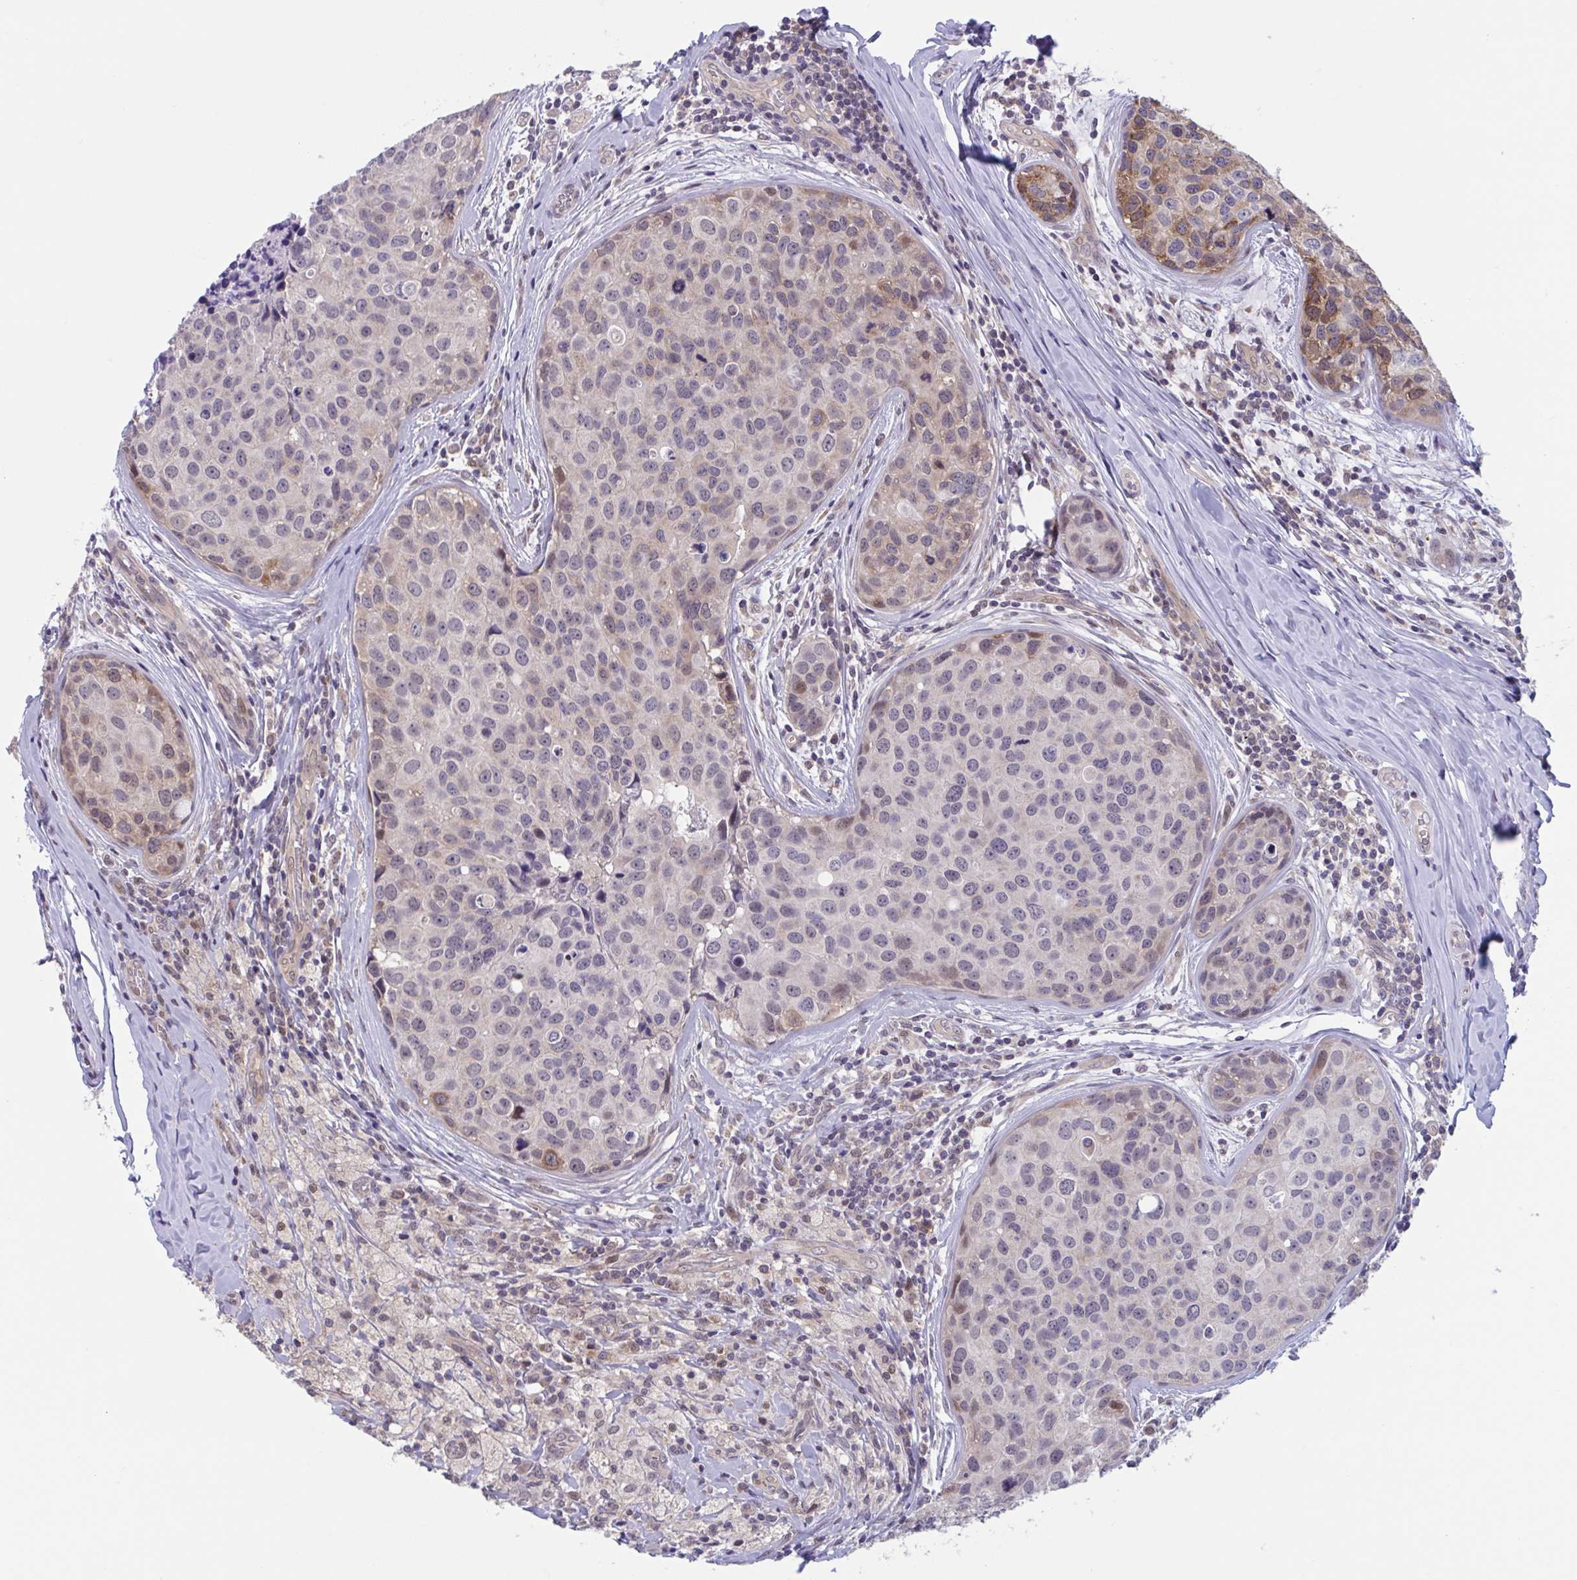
{"staining": {"intensity": "moderate", "quantity": "<25%", "location": "cytoplasmic/membranous,nuclear"}, "tissue": "breast cancer", "cell_type": "Tumor cells", "image_type": "cancer", "snomed": [{"axis": "morphology", "description": "Duct carcinoma"}, {"axis": "topography", "description": "Breast"}], "caption": "Immunohistochemical staining of breast cancer demonstrates moderate cytoplasmic/membranous and nuclear protein expression in about <25% of tumor cells.", "gene": "RIOK1", "patient": {"sex": "female", "age": 24}}